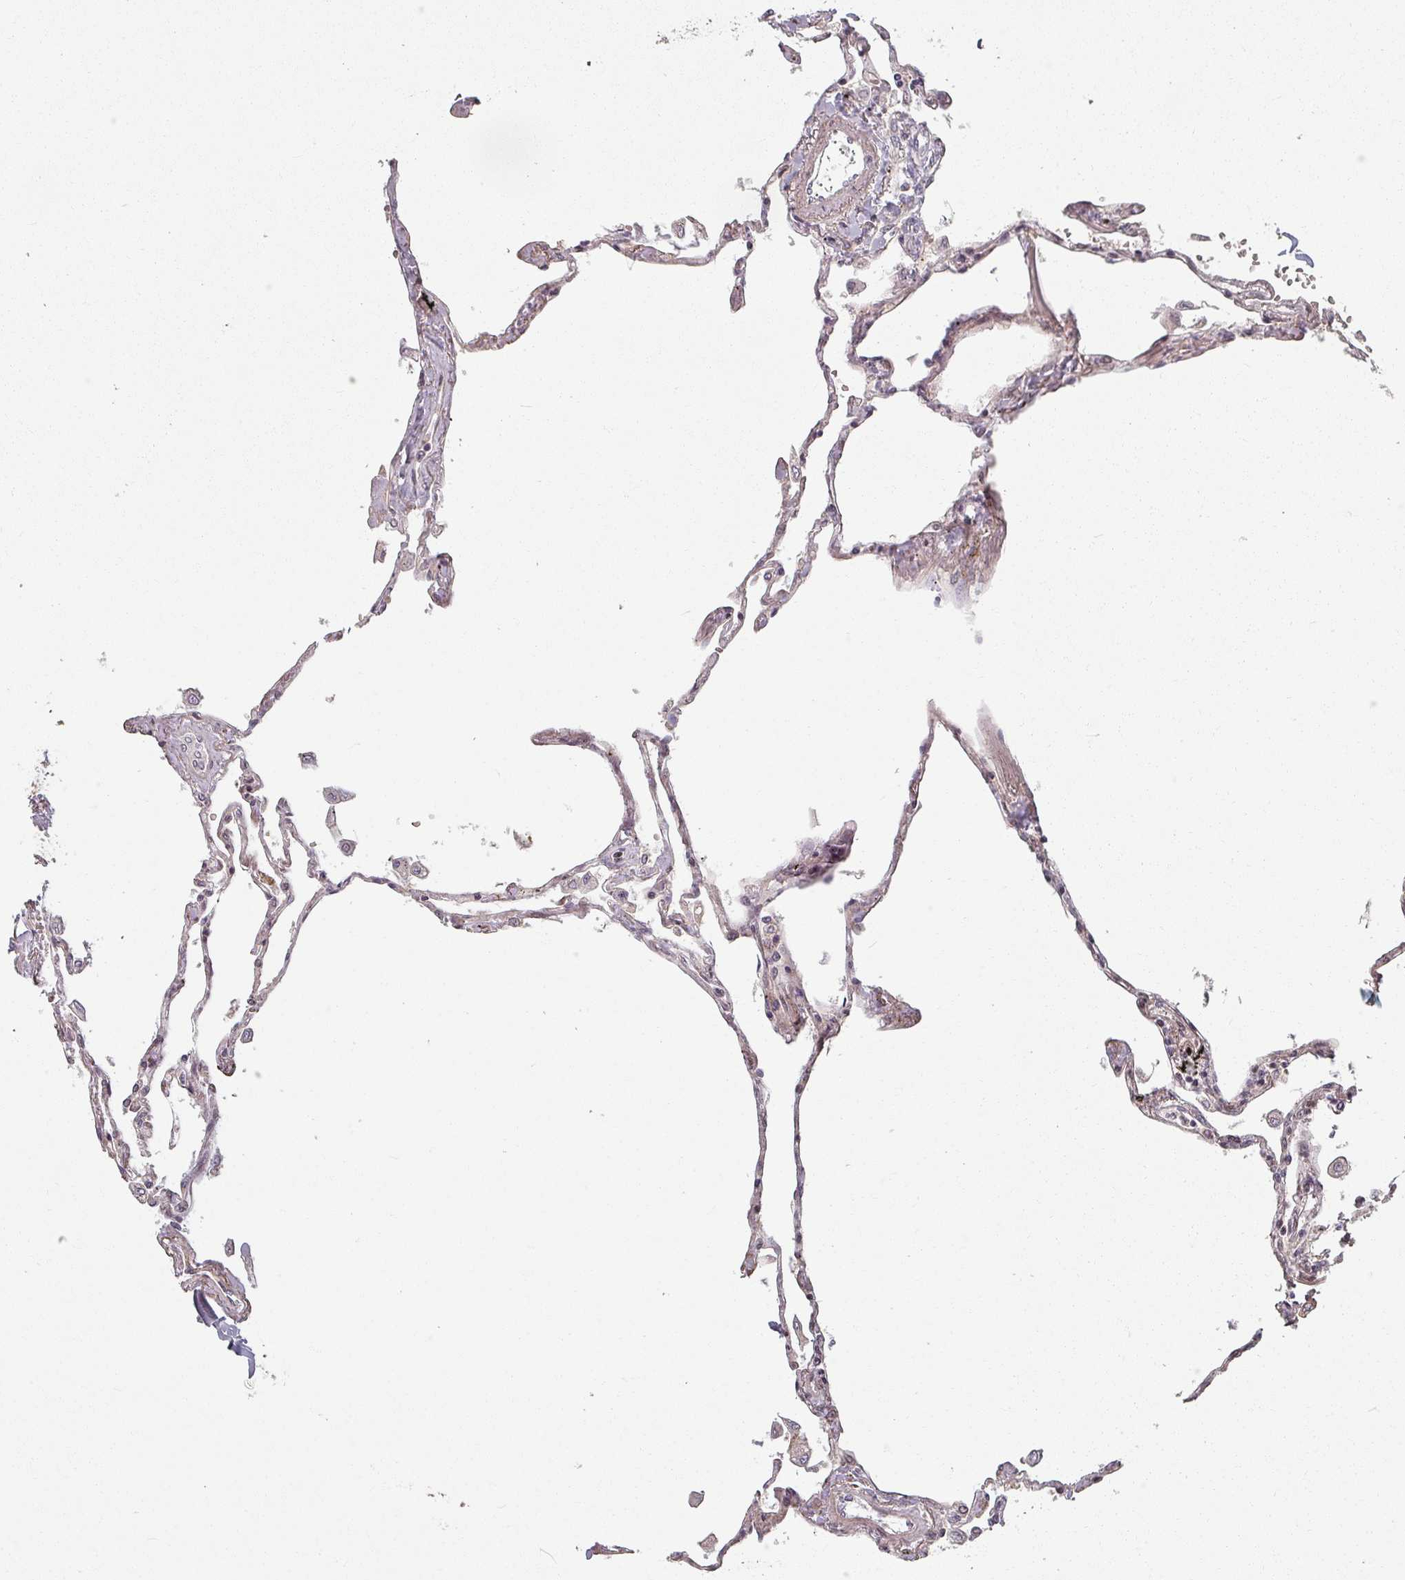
{"staining": {"intensity": "moderate", "quantity": "25%-75%", "location": "cytoplasmic/membranous,nuclear"}, "tissue": "lung", "cell_type": "Alveolar cells", "image_type": "normal", "snomed": [{"axis": "morphology", "description": "Normal tissue, NOS"}, {"axis": "topography", "description": "Lung"}], "caption": "Lung stained with immunohistochemistry (IHC) exhibits moderate cytoplasmic/membranous,nuclear positivity in about 25%-75% of alveolar cells.", "gene": "MED19", "patient": {"sex": "female", "age": 67}}